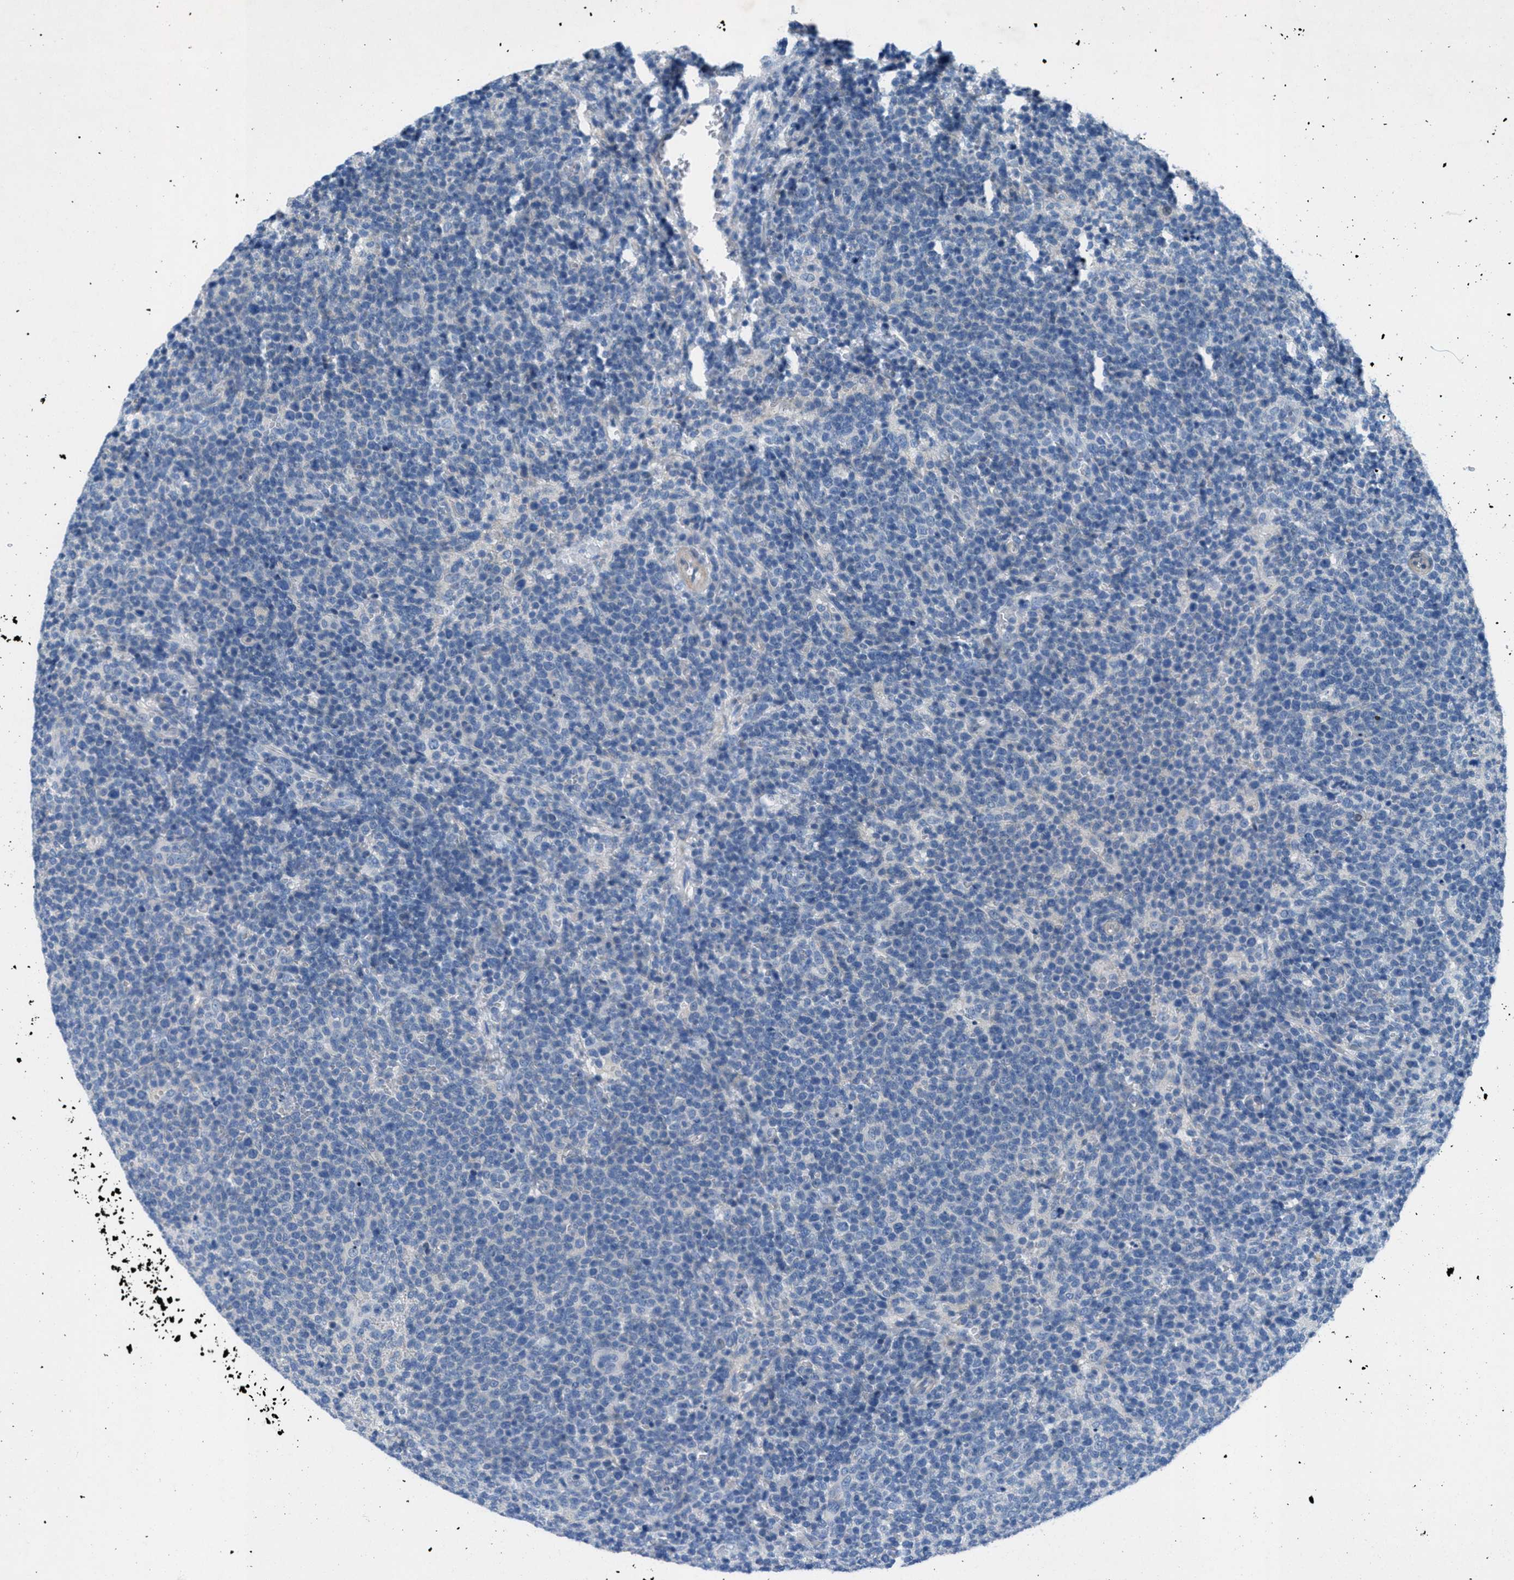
{"staining": {"intensity": "negative", "quantity": "none", "location": "none"}, "tissue": "lymphoma", "cell_type": "Tumor cells", "image_type": "cancer", "snomed": [{"axis": "morphology", "description": "Malignant lymphoma, non-Hodgkin's type, High grade"}, {"axis": "topography", "description": "Lymph node"}], "caption": "Histopathology image shows no significant protein expression in tumor cells of high-grade malignant lymphoma, non-Hodgkin's type.", "gene": "GALNT17", "patient": {"sex": "male", "age": 61}}